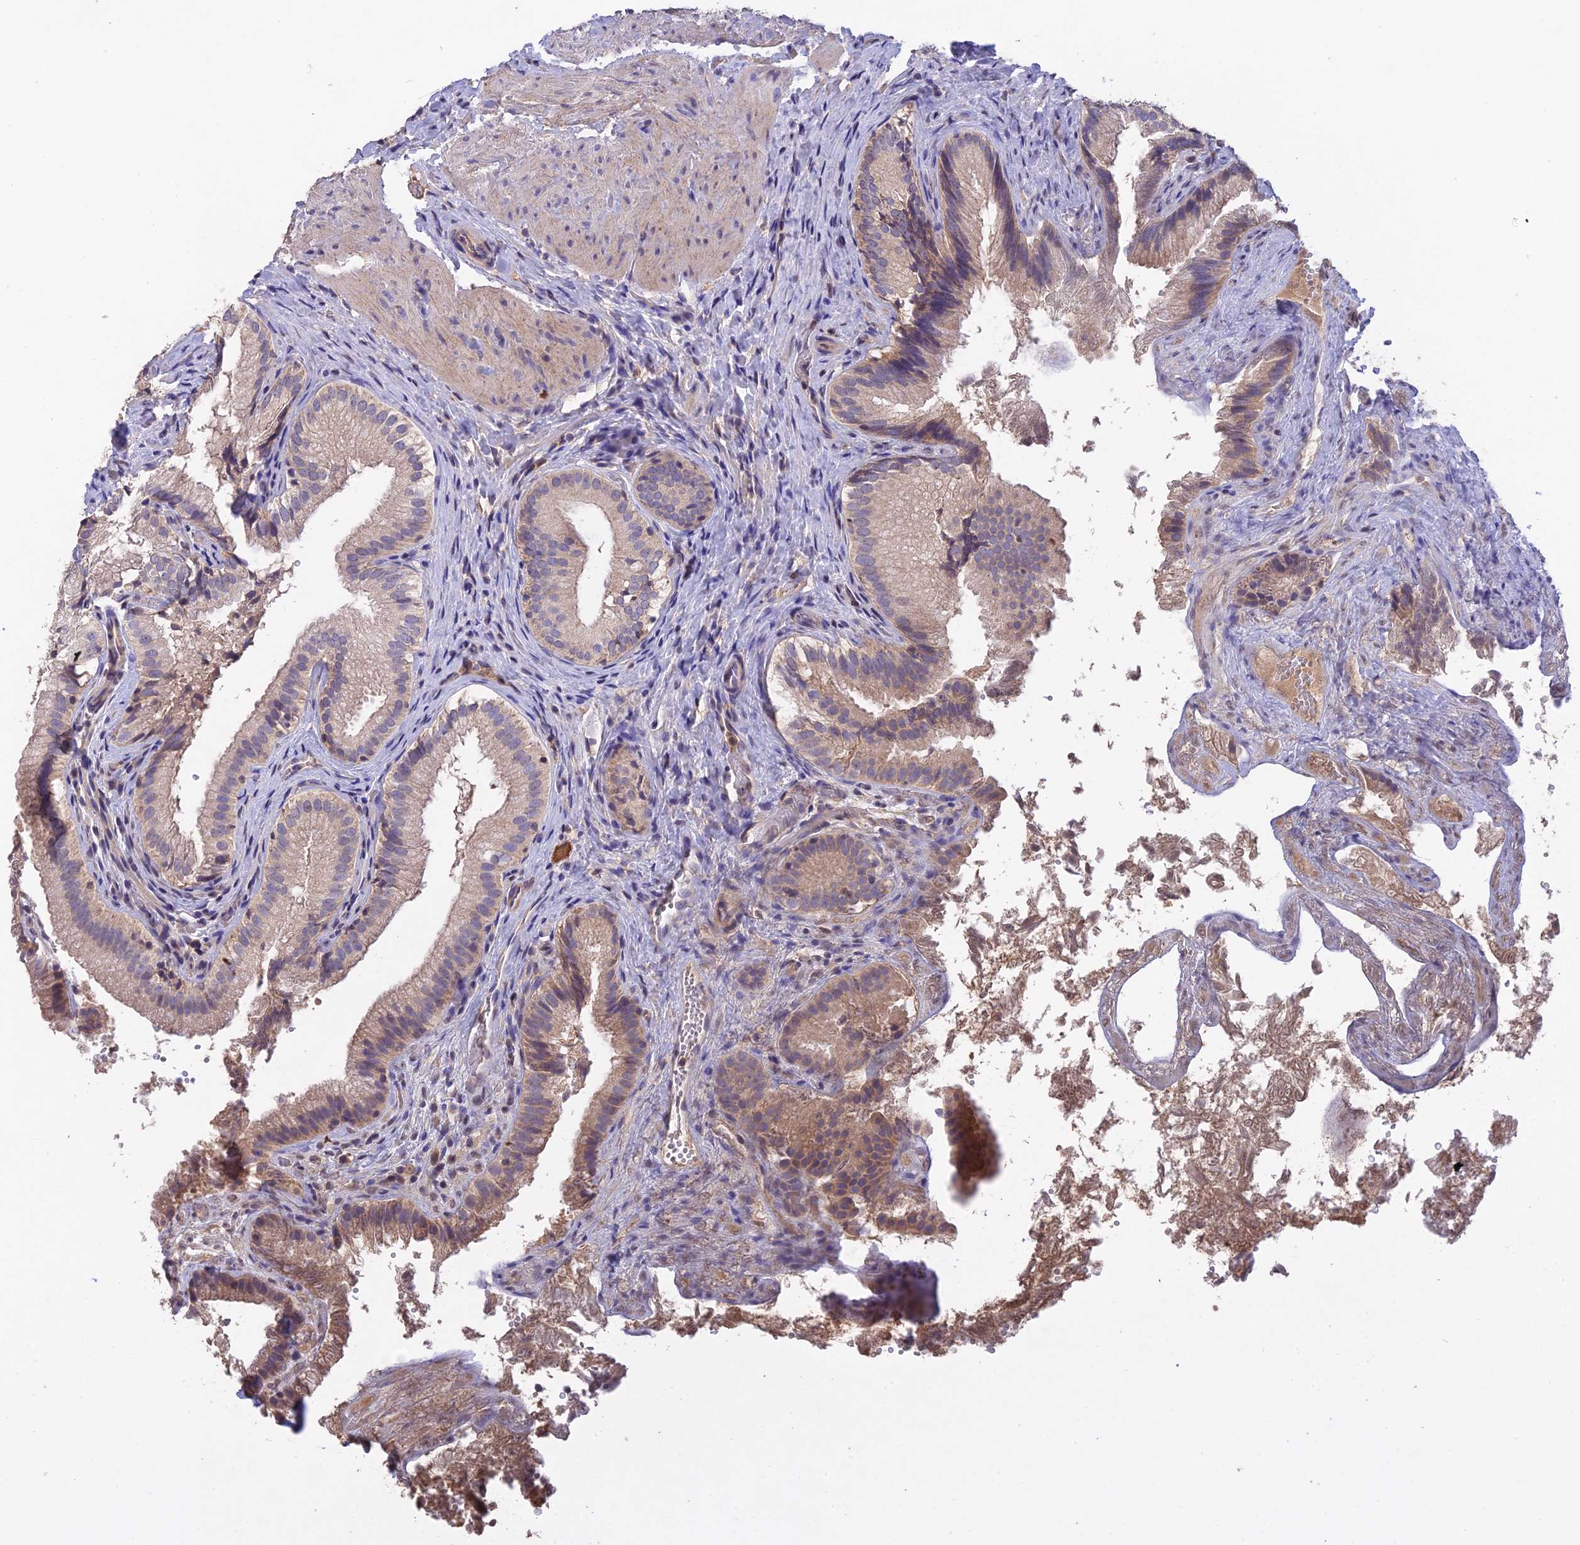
{"staining": {"intensity": "weak", "quantity": ">75%", "location": "cytoplasmic/membranous"}, "tissue": "gallbladder", "cell_type": "Glandular cells", "image_type": "normal", "snomed": [{"axis": "morphology", "description": "Normal tissue, NOS"}, {"axis": "topography", "description": "Gallbladder"}], "caption": "Immunohistochemical staining of benign gallbladder displays >75% levels of weak cytoplasmic/membranous protein positivity in about >75% of glandular cells.", "gene": "SLC39A13", "patient": {"sex": "female", "age": 30}}